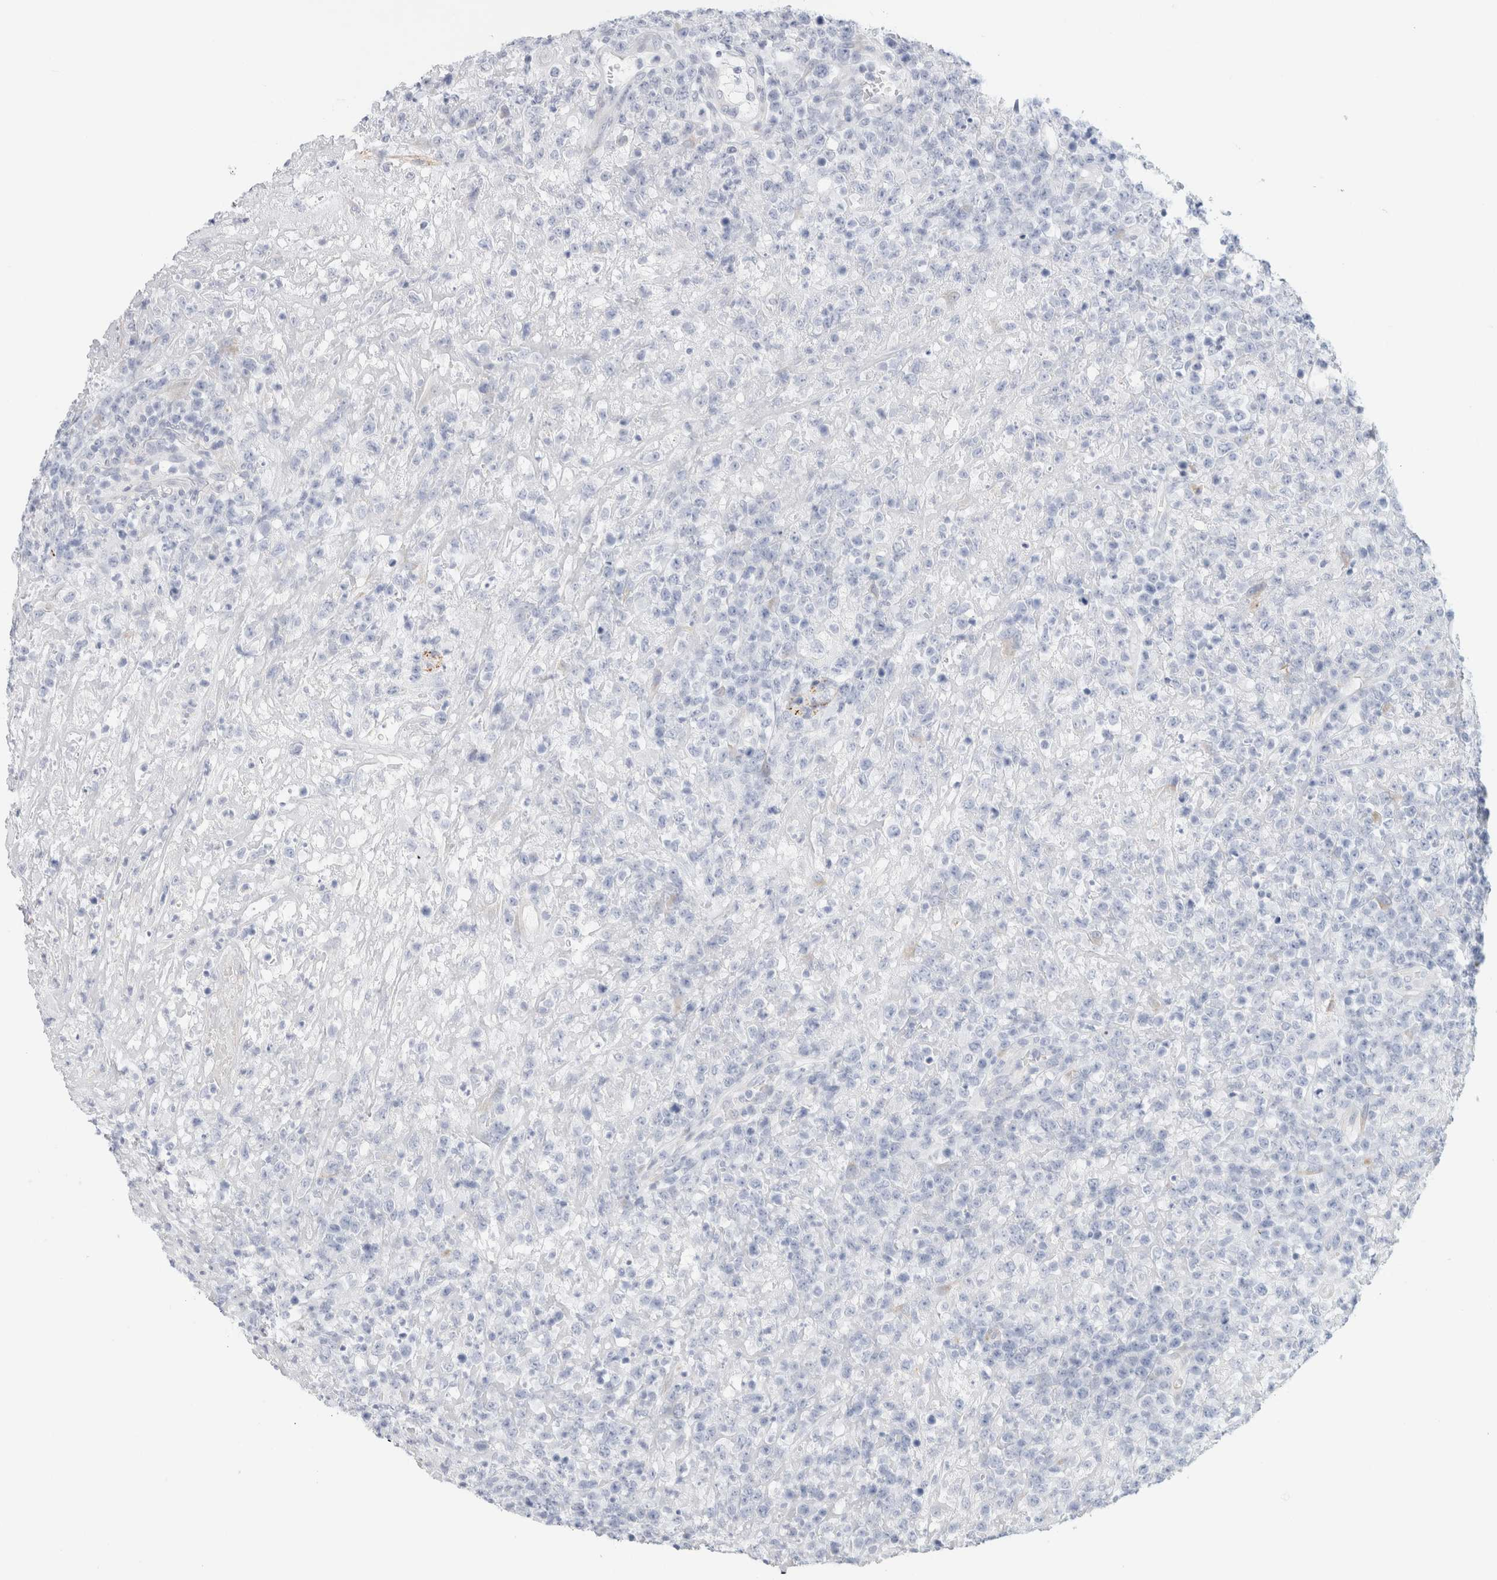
{"staining": {"intensity": "negative", "quantity": "none", "location": "none"}, "tissue": "lymphoma", "cell_type": "Tumor cells", "image_type": "cancer", "snomed": [{"axis": "morphology", "description": "Malignant lymphoma, non-Hodgkin's type, High grade"}, {"axis": "topography", "description": "Colon"}], "caption": "A micrograph of malignant lymphoma, non-Hodgkin's type (high-grade) stained for a protein reveals no brown staining in tumor cells. The staining is performed using DAB brown chromogen with nuclei counter-stained in using hematoxylin.", "gene": "RTN4", "patient": {"sex": "female", "age": 53}}